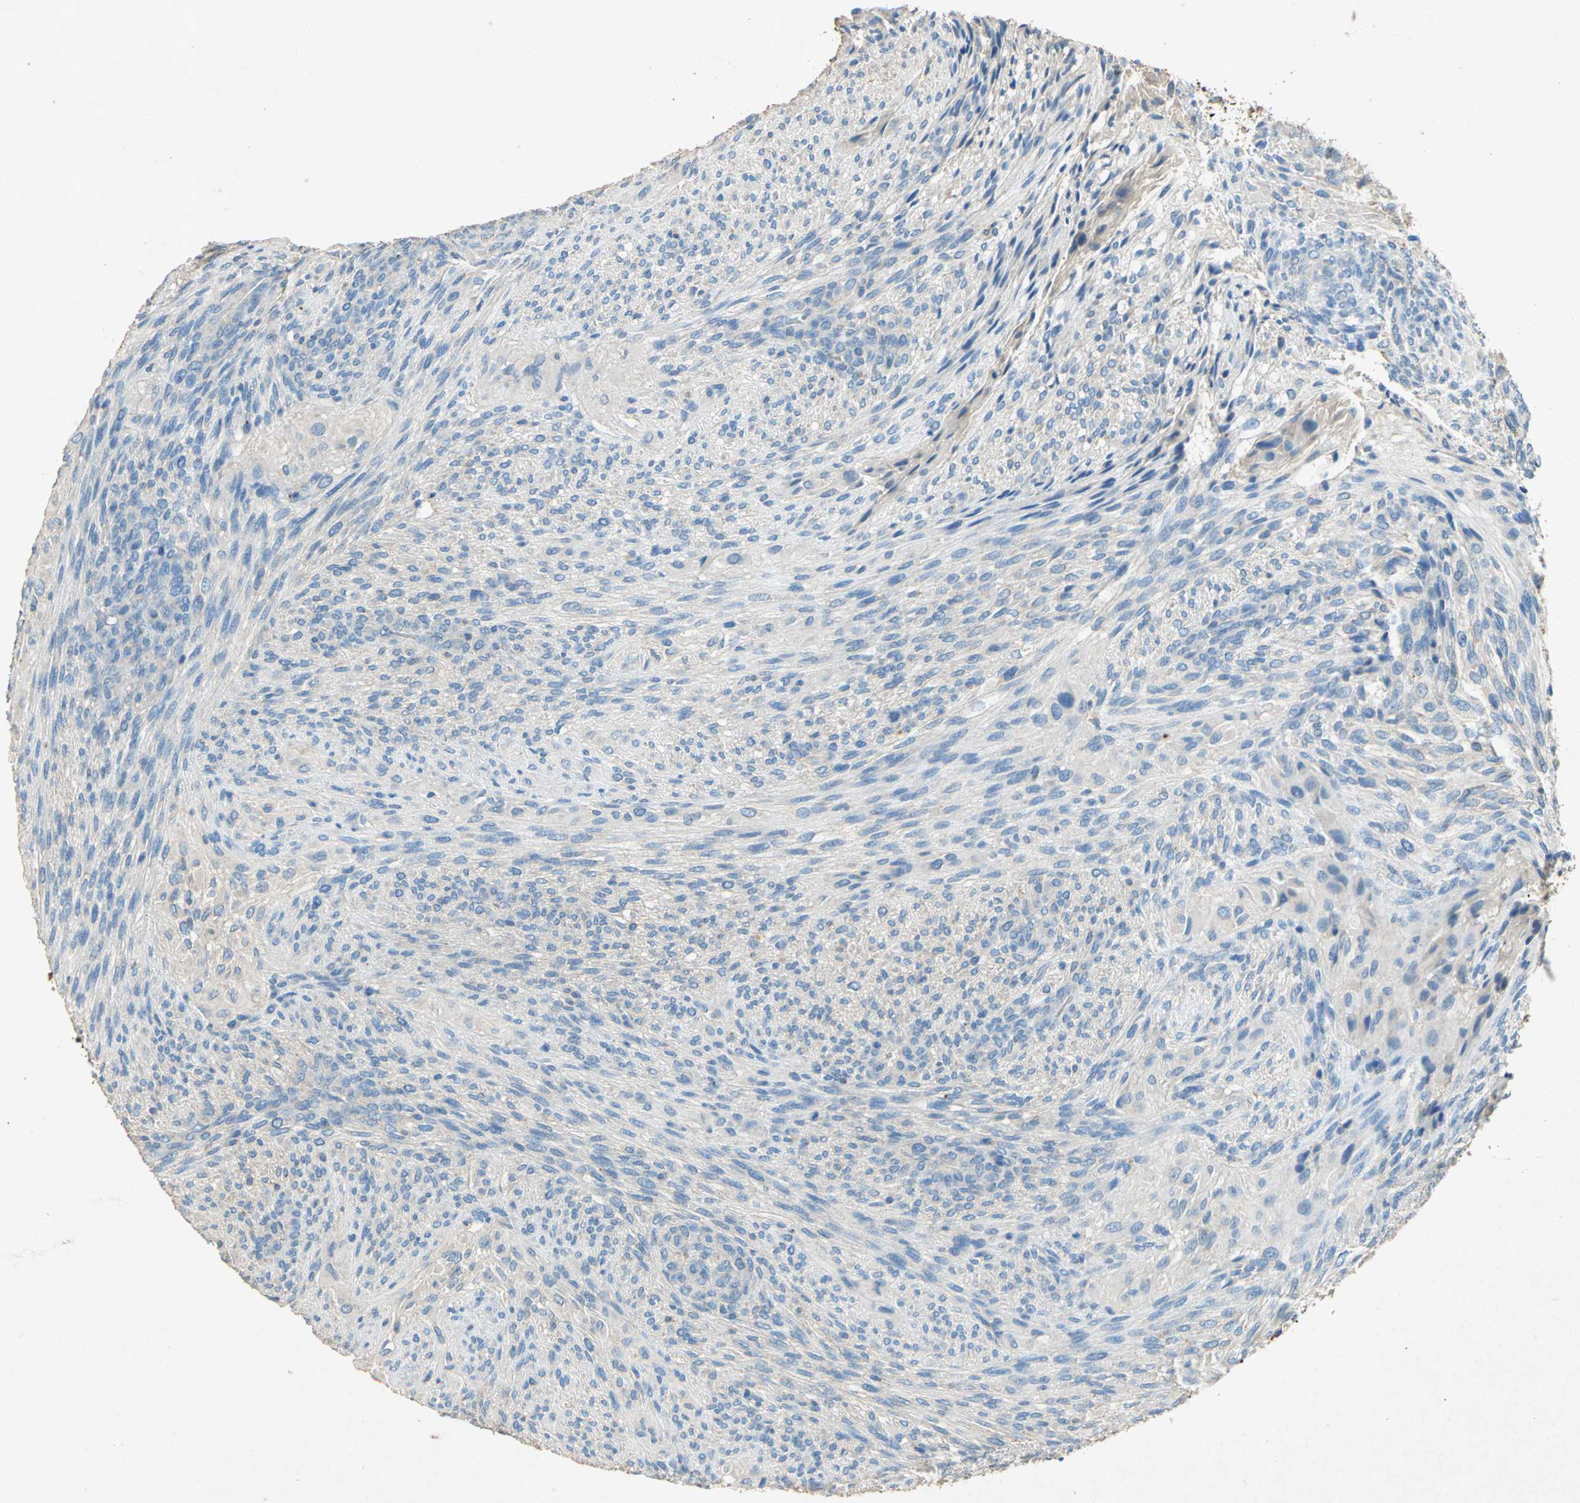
{"staining": {"intensity": "weak", "quantity": "25%-75%", "location": "cytoplasmic/membranous"}, "tissue": "glioma", "cell_type": "Tumor cells", "image_type": "cancer", "snomed": [{"axis": "morphology", "description": "Glioma, malignant, High grade"}, {"axis": "topography", "description": "Cerebral cortex"}], "caption": "This micrograph displays IHC staining of glioma, with low weak cytoplasmic/membranous expression in about 25%-75% of tumor cells.", "gene": "ADAMTS5", "patient": {"sex": "female", "age": 55}}